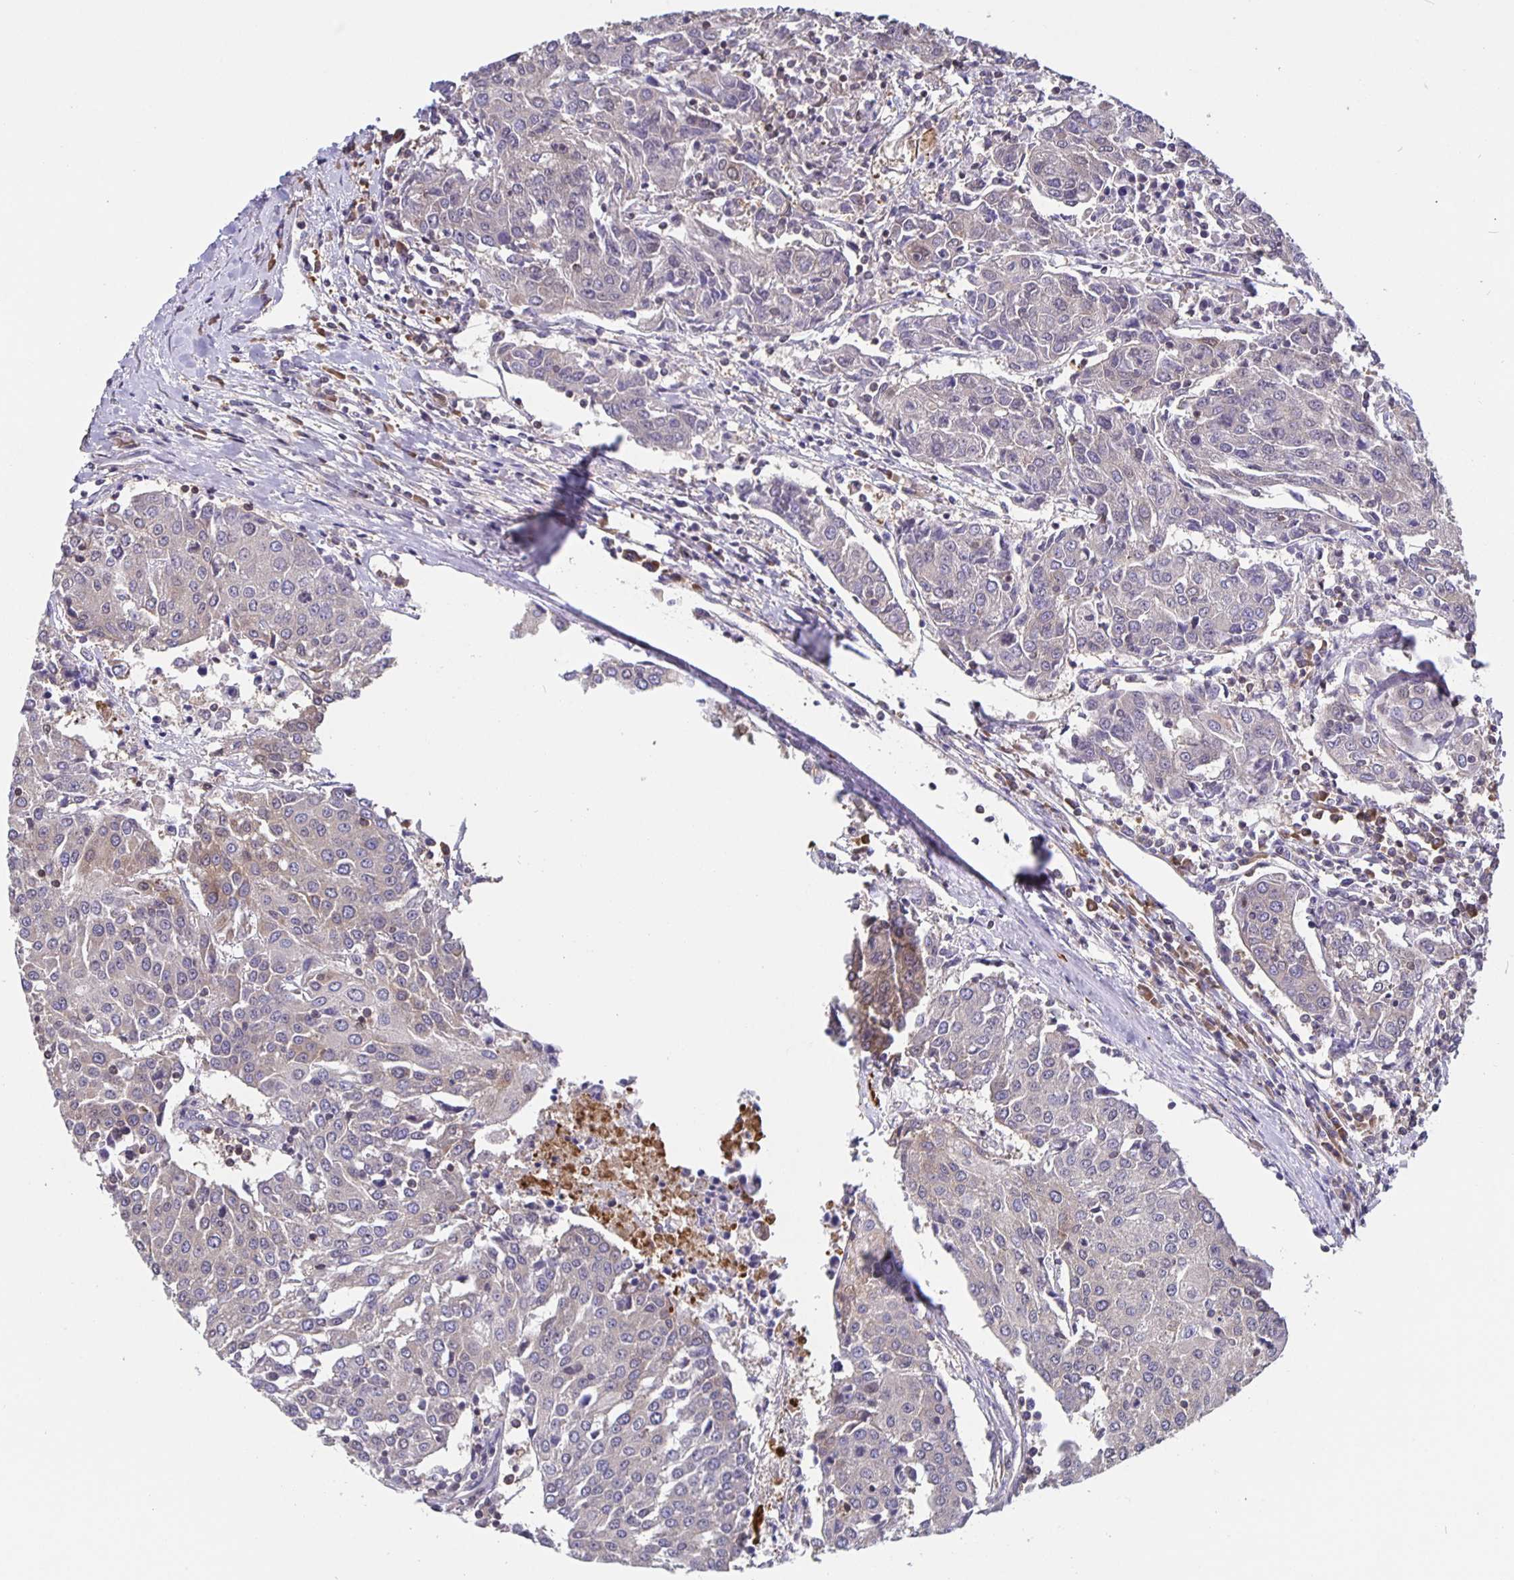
{"staining": {"intensity": "negative", "quantity": "none", "location": "none"}, "tissue": "urothelial cancer", "cell_type": "Tumor cells", "image_type": "cancer", "snomed": [{"axis": "morphology", "description": "Urothelial carcinoma, High grade"}, {"axis": "topography", "description": "Urinary bladder"}], "caption": "Tumor cells are negative for protein expression in human high-grade urothelial carcinoma. (Brightfield microscopy of DAB immunohistochemistry (IHC) at high magnification).", "gene": "FEM1C", "patient": {"sex": "female", "age": 85}}